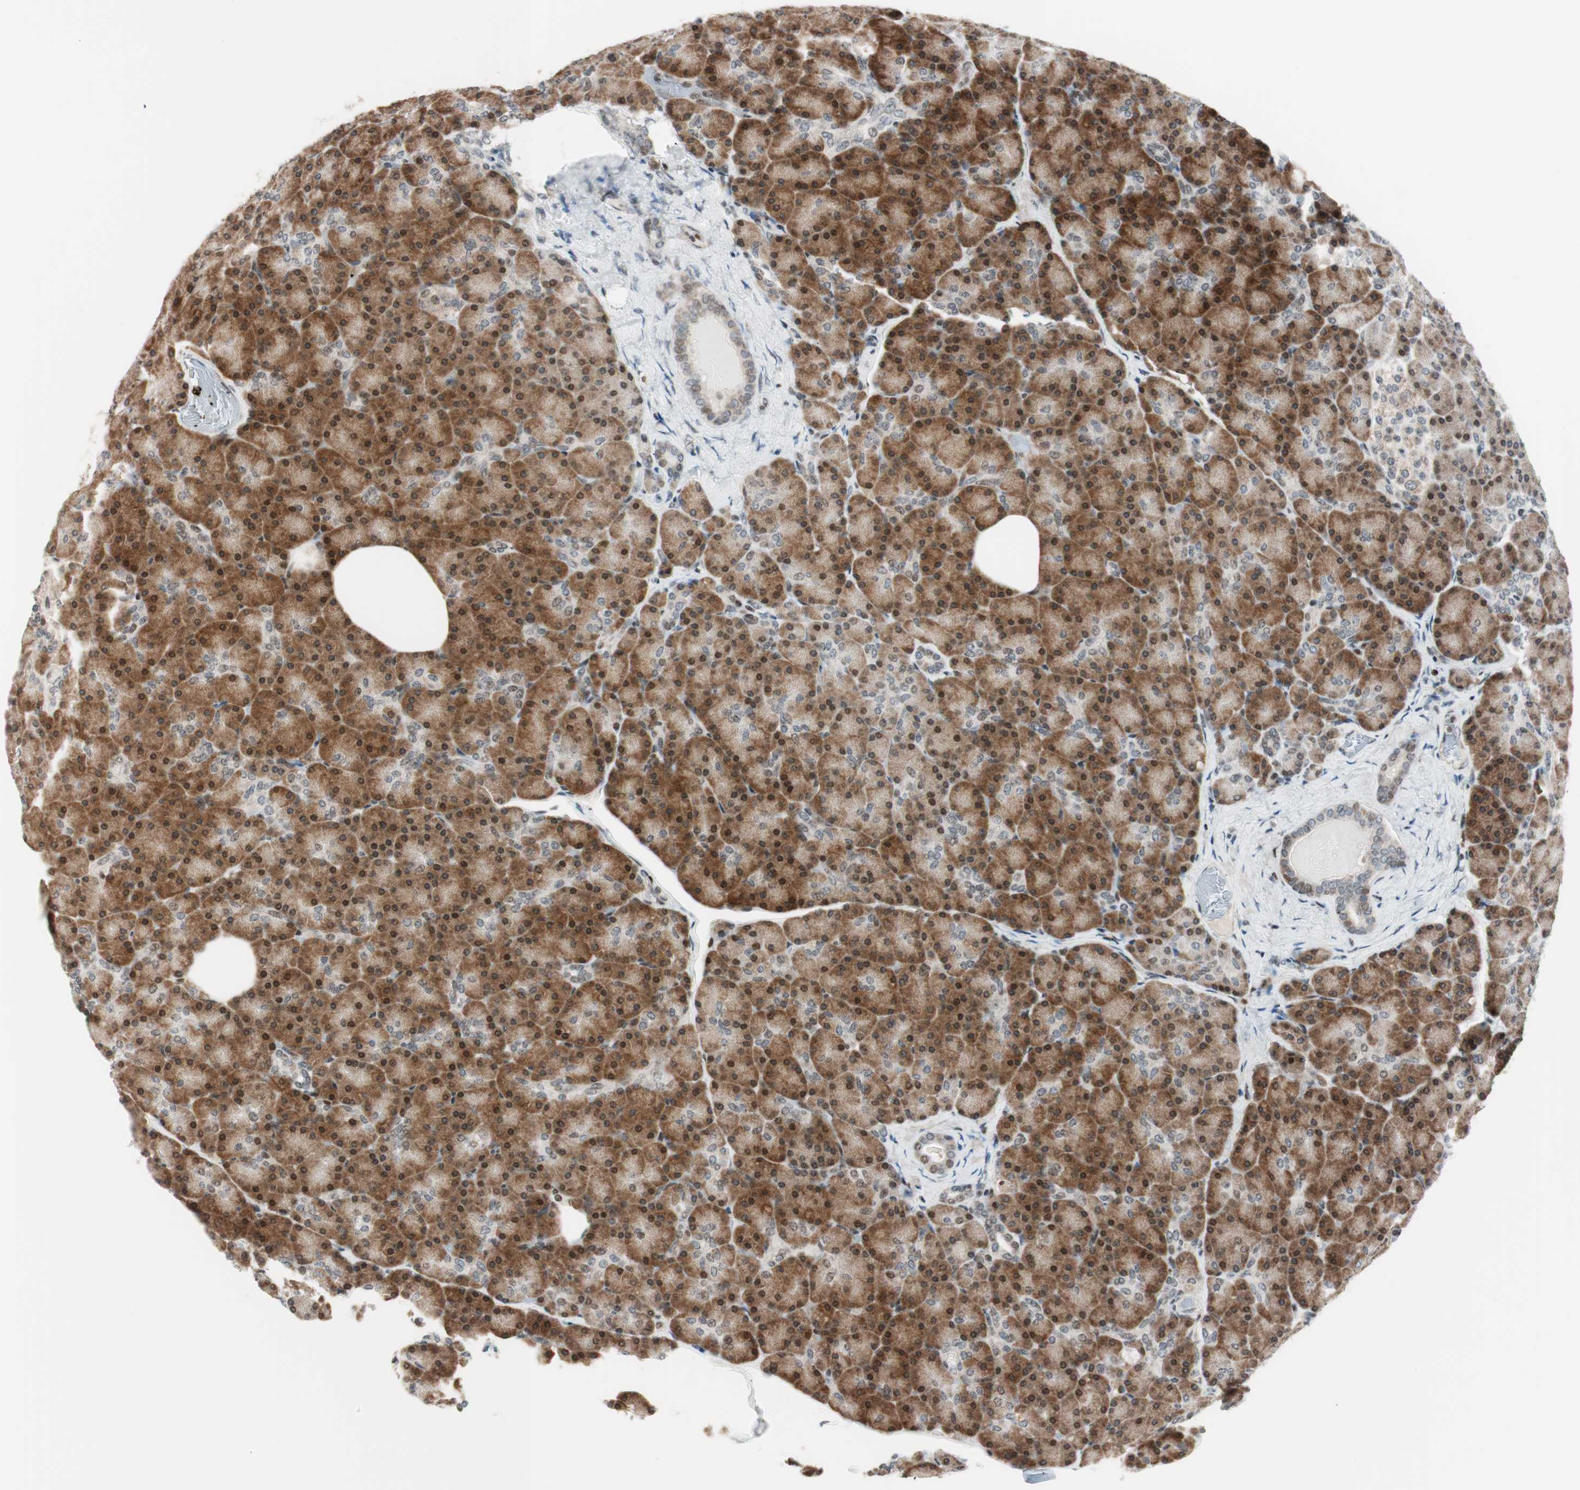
{"staining": {"intensity": "moderate", "quantity": ">75%", "location": "cytoplasmic/membranous"}, "tissue": "pancreas", "cell_type": "Exocrine glandular cells", "image_type": "normal", "snomed": [{"axis": "morphology", "description": "Normal tissue, NOS"}, {"axis": "topography", "description": "Pancreas"}], "caption": "IHC staining of unremarkable pancreas, which displays medium levels of moderate cytoplasmic/membranous positivity in approximately >75% of exocrine glandular cells indicating moderate cytoplasmic/membranous protein staining. The staining was performed using DAB (3,3'-diaminobenzidine) (brown) for protein detection and nuclei were counterstained in hematoxylin (blue).", "gene": "TPT1", "patient": {"sex": "female", "age": 43}}